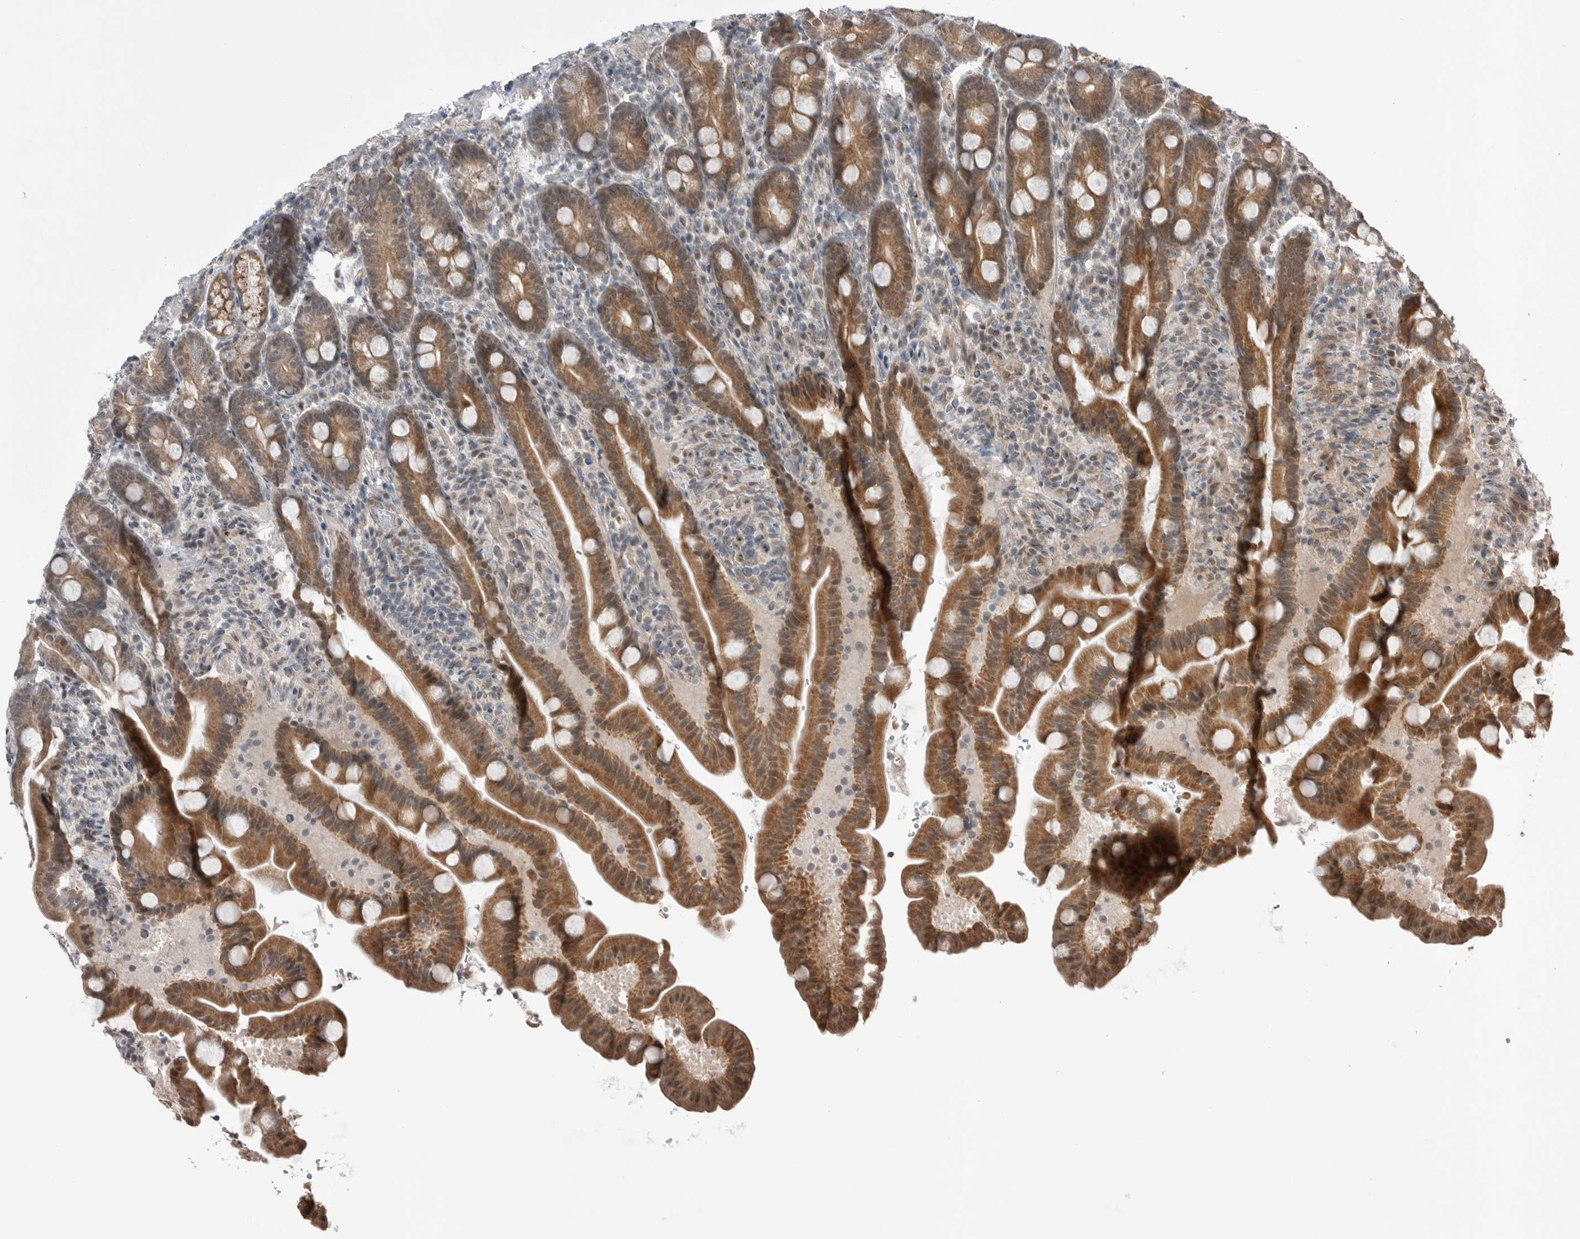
{"staining": {"intensity": "moderate", "quantity": ">75%", "location": "cytoplasmic/membranous"}, "tissue": "duodenum", "cell_type": "Glandular cells", "image_type": "normal", "snomed": [{"axis": "morphology", "description": "Normal tissue, NOS"}, {"axis": "topography", "description": "Duodenum"}], "caption": "Immunohistochemical staining of normal duodenum displays moderate cytoplasmic/membranous protein staining in about >75% of glandular cells.", "gene": "NTAQ1", "patient": {"sex": "male", "age": 54}}